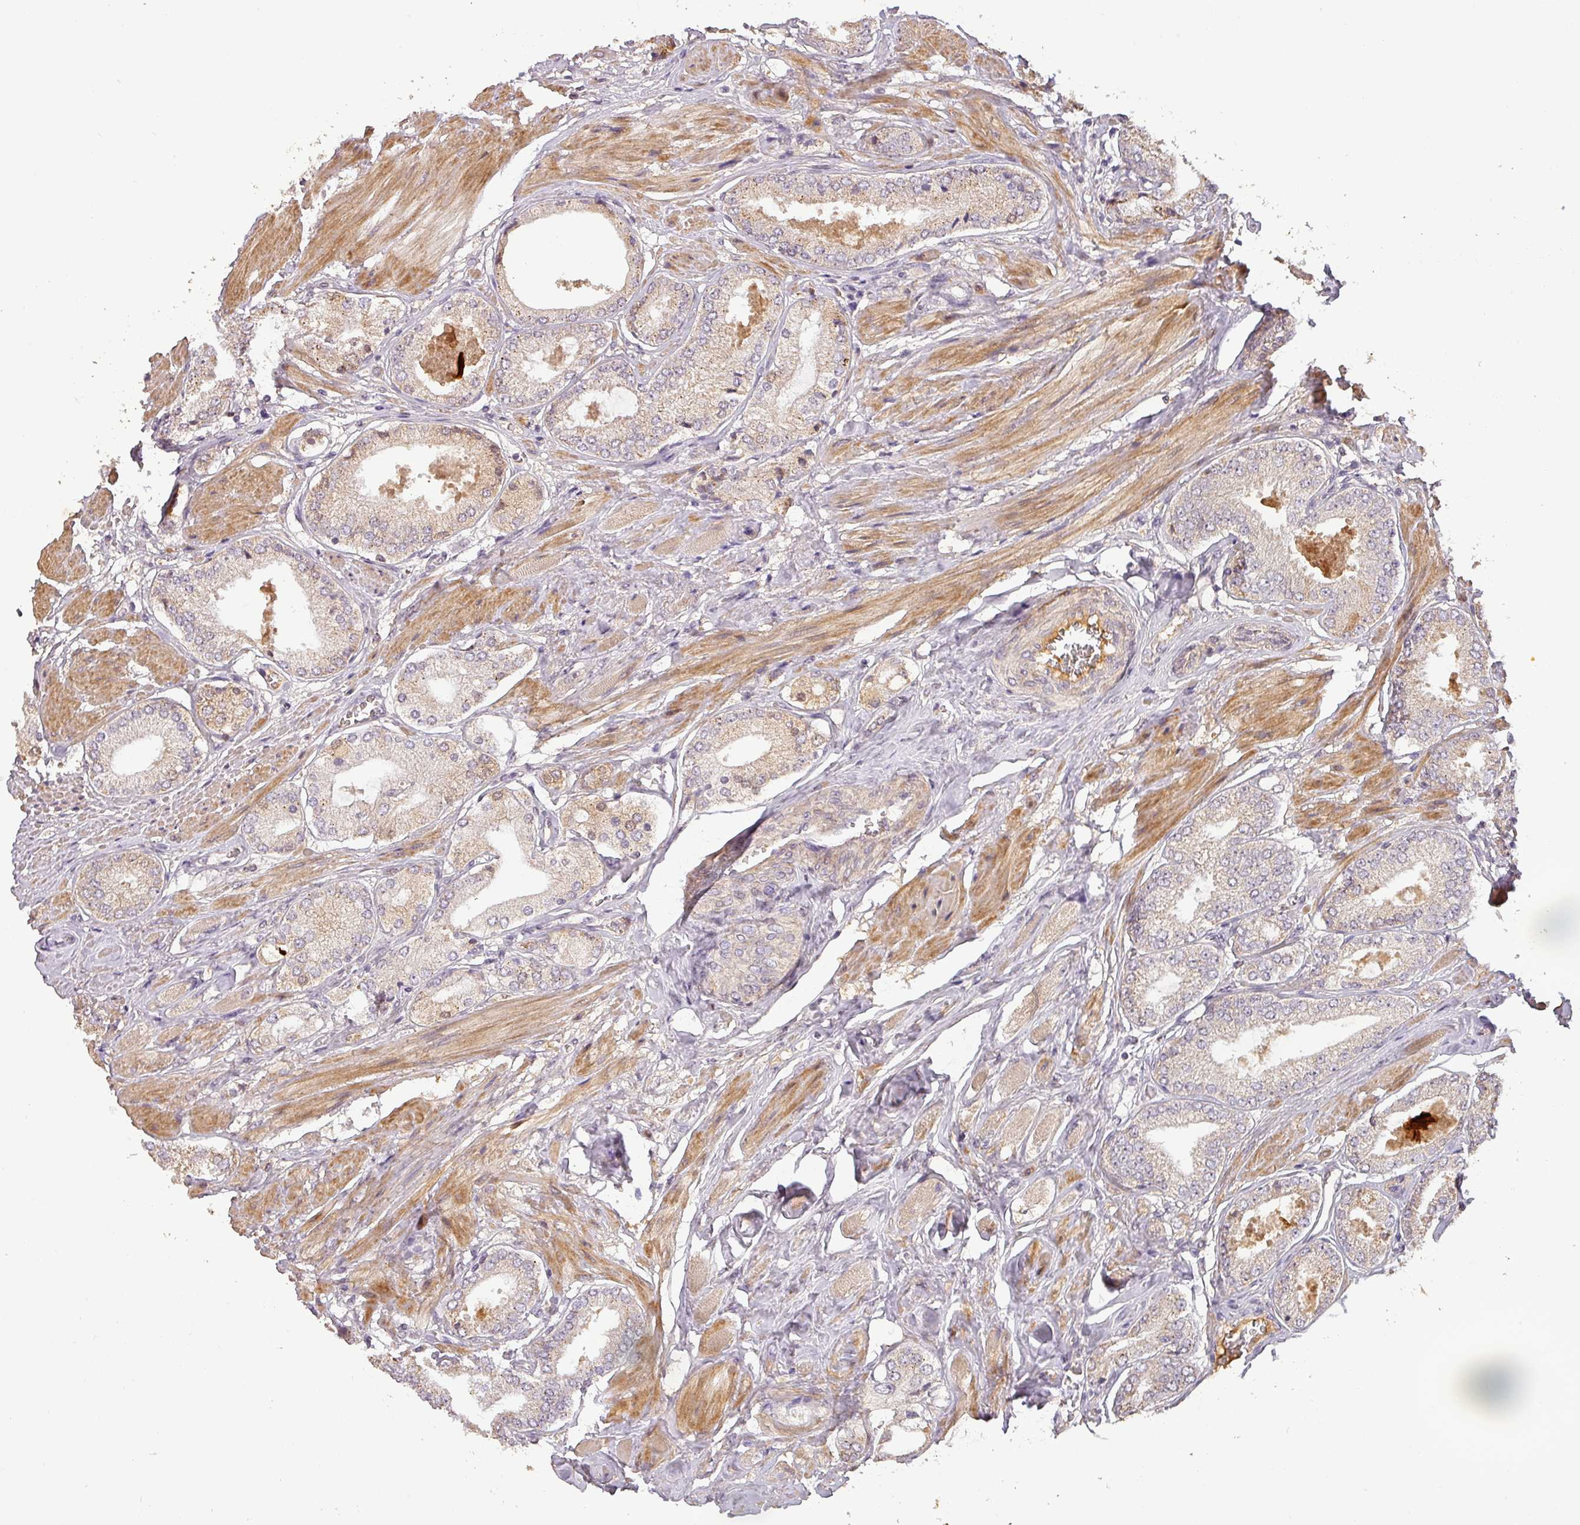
{"staining": {"intensity": "weak", "quantity": "<25%", "location": "cytoplasmic/membranous"}, "tissue": "prostate cancer", "cell_type": "Tumor cells", "image_type": "cancer", "snomed": [{"axis": "morphology", "description": "Adenocarcinoma, High grade"}, {"axis": "topography", "description": "Prostate and seminal vesicle, NOS"}], "caption": "DAB (3,3'-diaminobenzidine) immunohistochemical staining of human prostate adenocarcinoma (high-grade) exhibits no significant positivity in tumor cells.", "gene": "BPIFB3", "patient": {"sex": "male", "age": 64}}